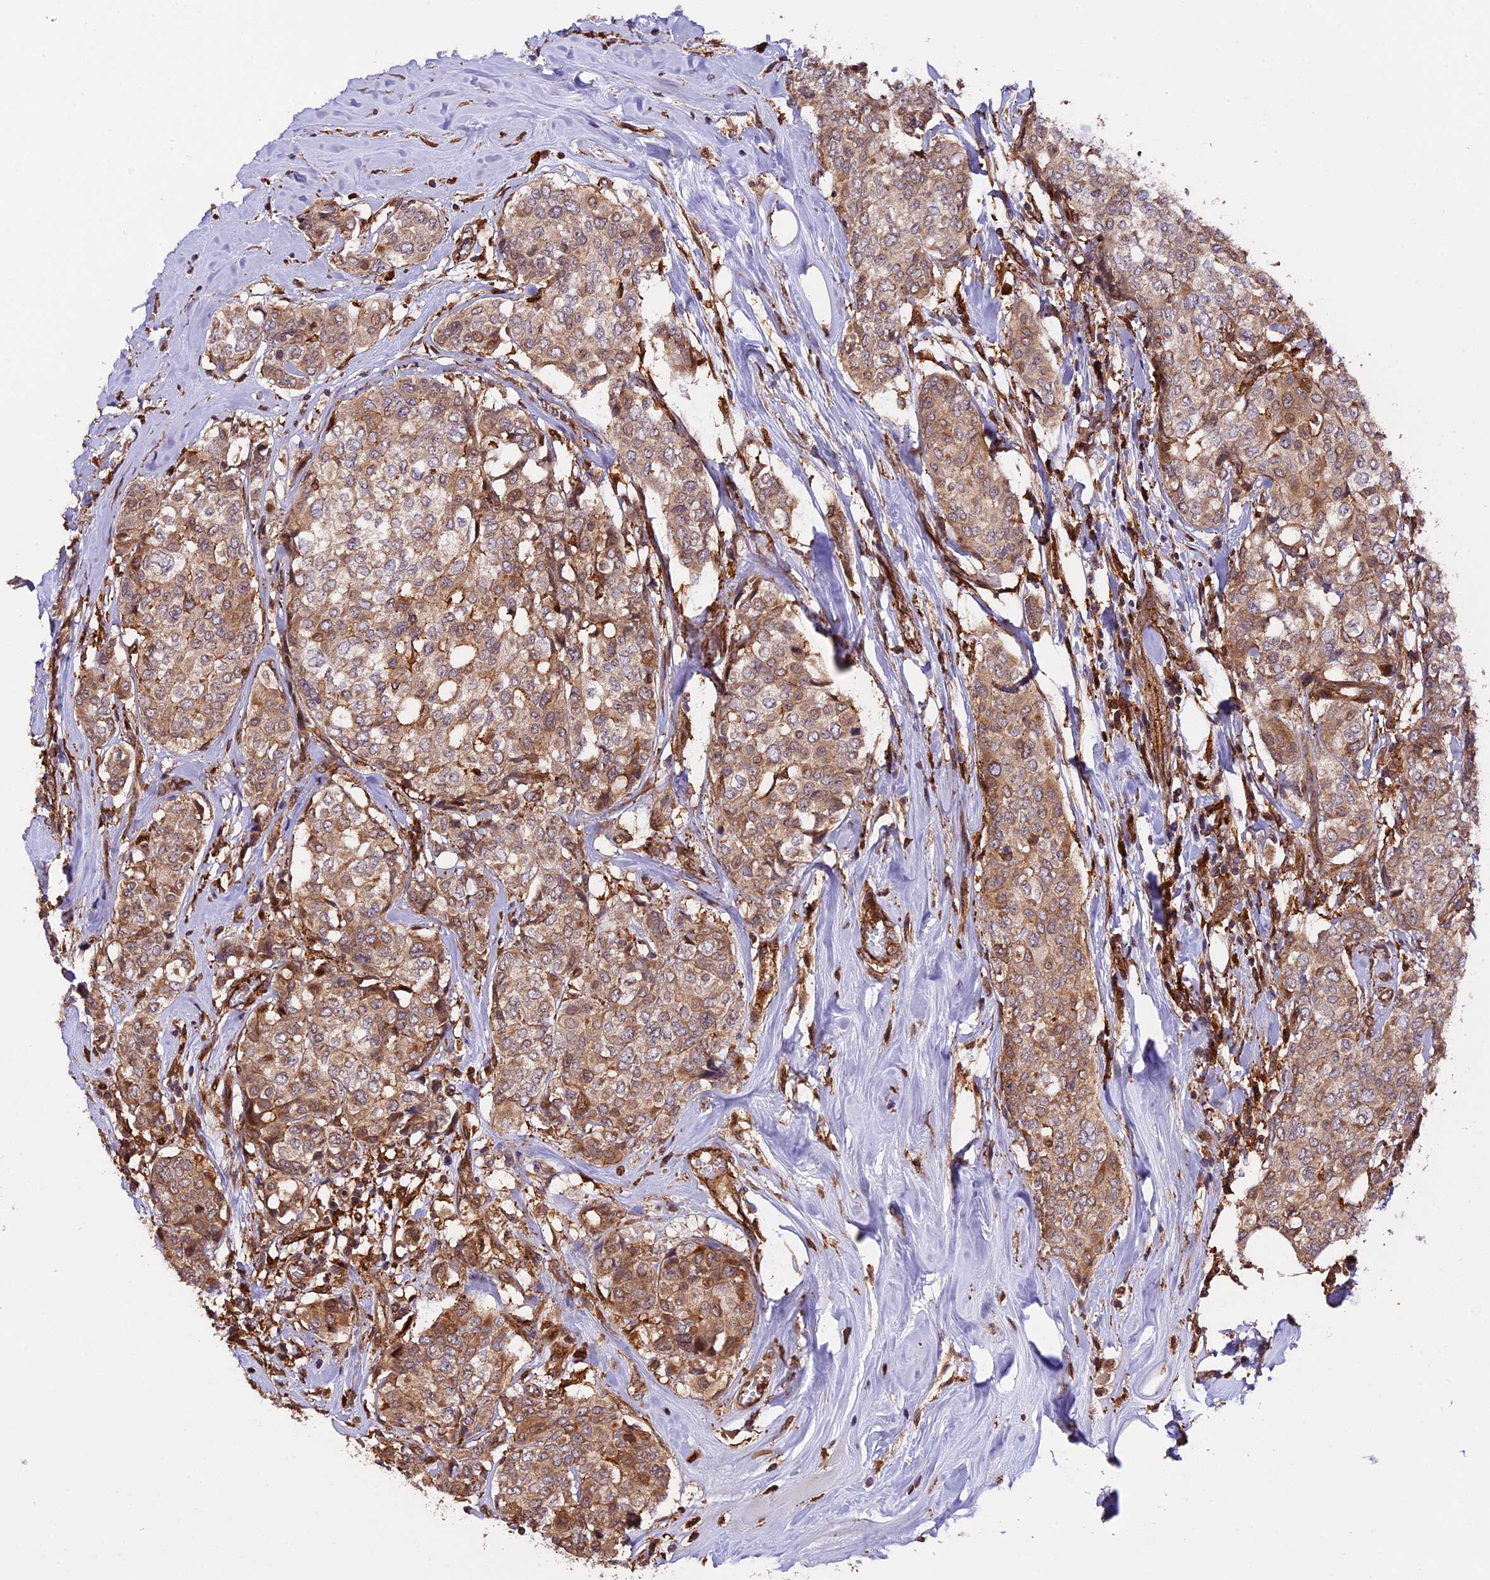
{"staining": {"intensity": "moderate", "quantity": ">75%", "location": "cytoplasmic/membranous"}, "tissue": "breast cancer", "cell_type": "Tumor cells", "image_type": "cancer", "snomed": [{"axis": "morphology", "description": "Lobular carcinoma"}, {"axis": "topography", "description": "Breast"}], "caption": "Breast lobular carcinoma stained with immunohistochemistry exhibits moderate cytoplasmic/membranous expression in about >75% of tumor cells.", "gene": "HERPUD1", "patient": {"sex": "female", "age": 51}}